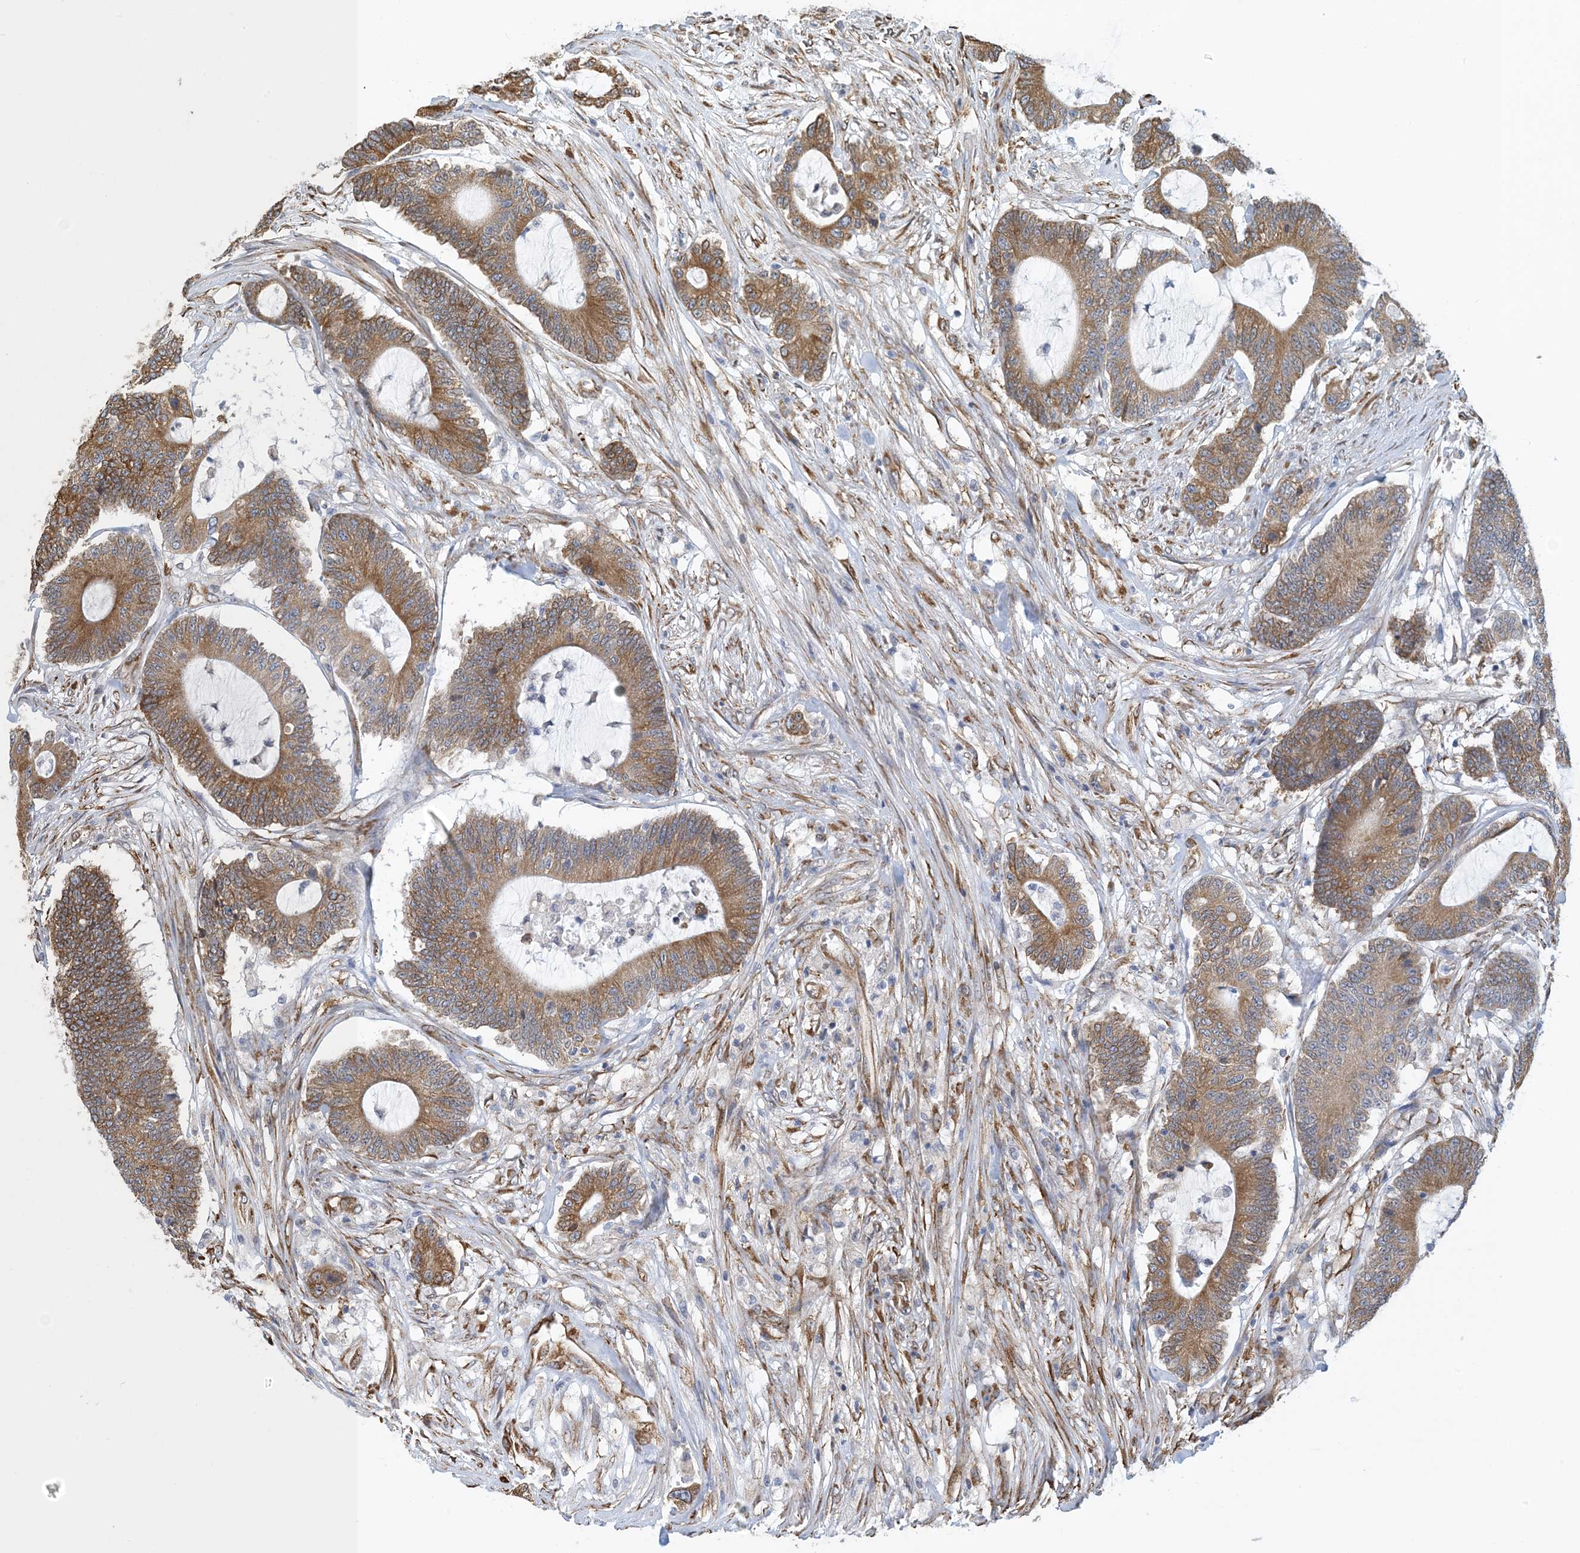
{"staining": {"intensity": "moderate", "quantity": ">75%", "location": "cytoplasmic/membranous"}, "tissue": "colorectal cancer", "cell_type": "Tumor cells", "image_type": "cancer", "snomed": [{"axis": "morphology", "description": "Adenocarcinoma, NOS"}, {"axis": "topography", "description": "Colon"}], "caption": "This is an image of immunohistochemistry staining of adenocarcinoma (colorectal), which shows moderate staining in the cytoplasmic/membranous of tumor cells.", "gene": "CCDC14", "patient": {"sex": "female", "age": 84}}